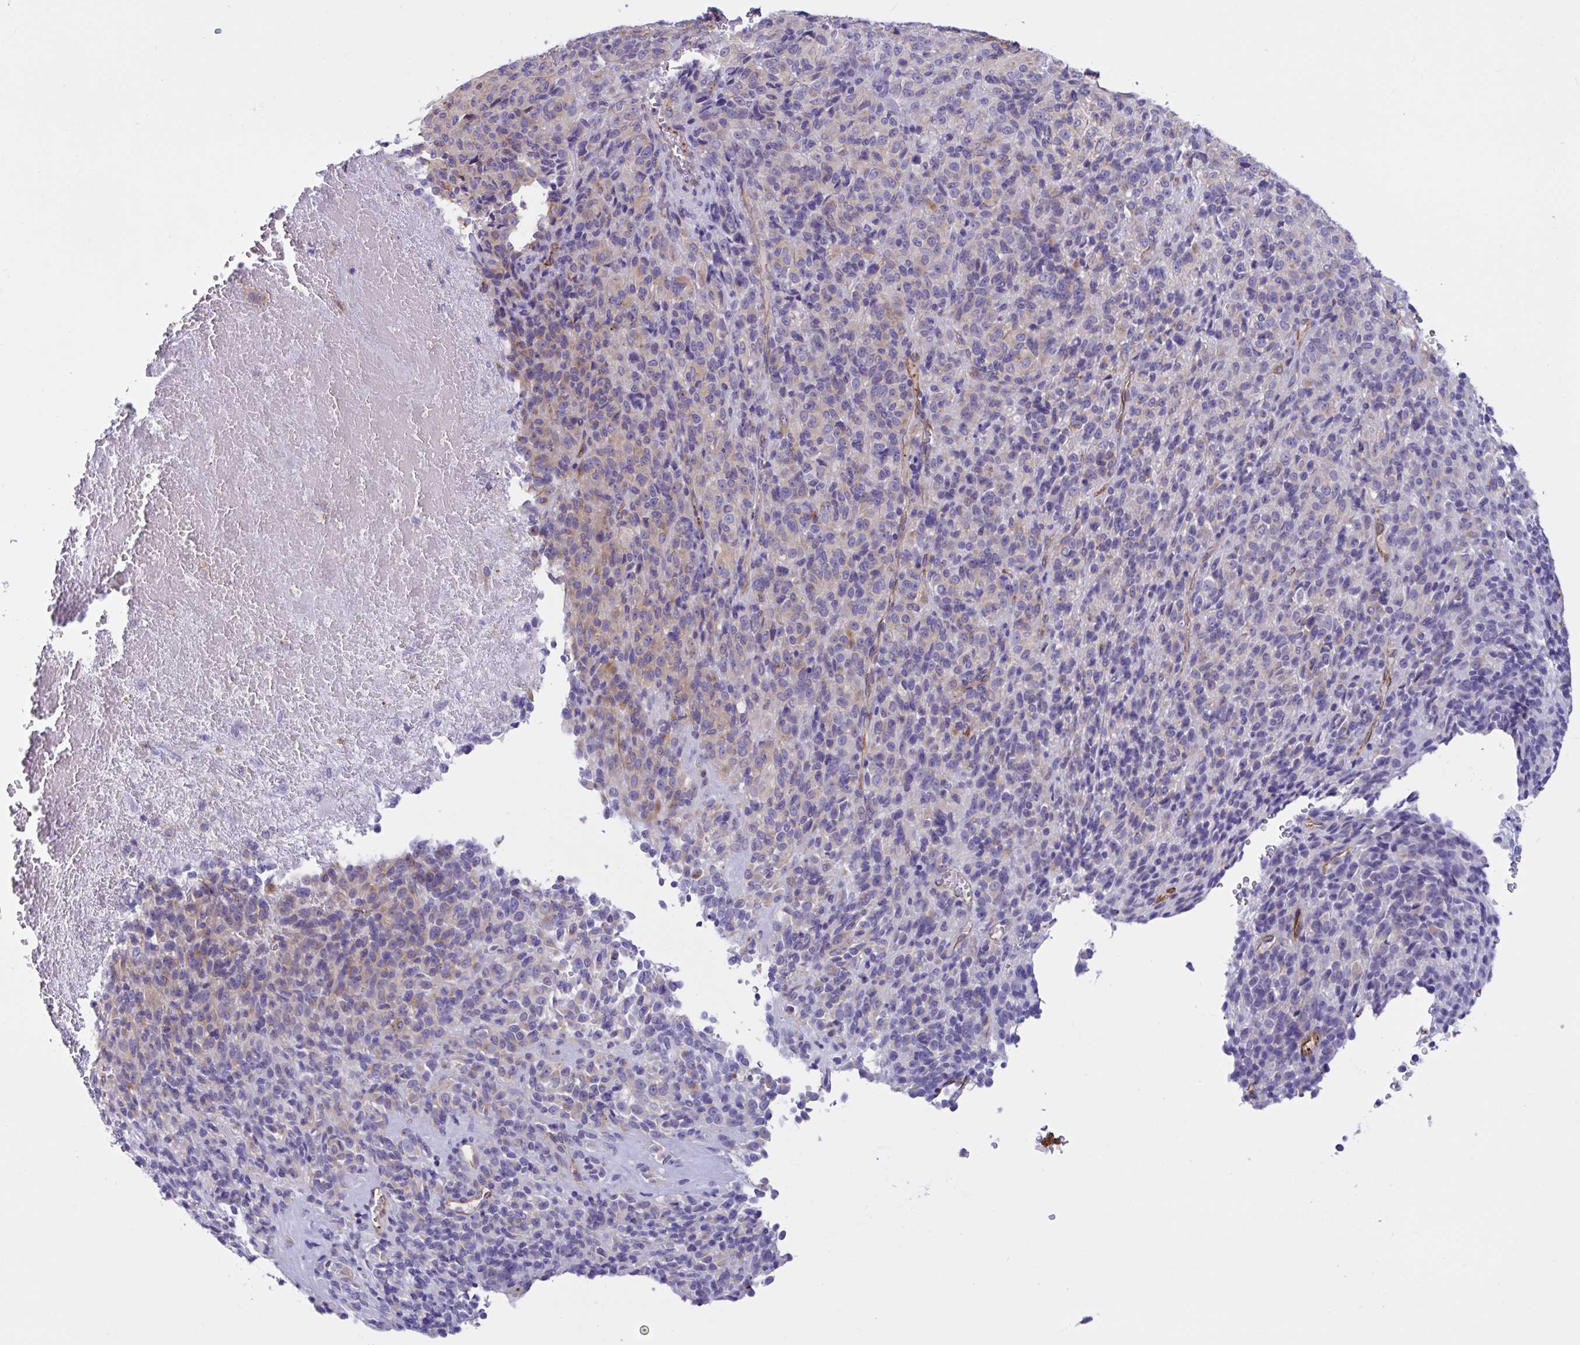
{"staining": {"intensity": "weak", "quantity": "<25%", "location": "cytoplasmic/membranous"}, "tissue": "melanoma", "cell_type": "Tumor cells", "image_type": "cancer", "snomed": [{"axis": "morphology", "description": "Malignant melanoma, Metastatic site"}, {"axis": "topography", "description": "Brain"}], "caption": "Image shows no significant protein positivity in tumor cells of malignant melanoma (metastatic site). Nuclei are stained in blue.", "gene": "RPL22L1", "patient": {"sex": "female", "age": 56}}